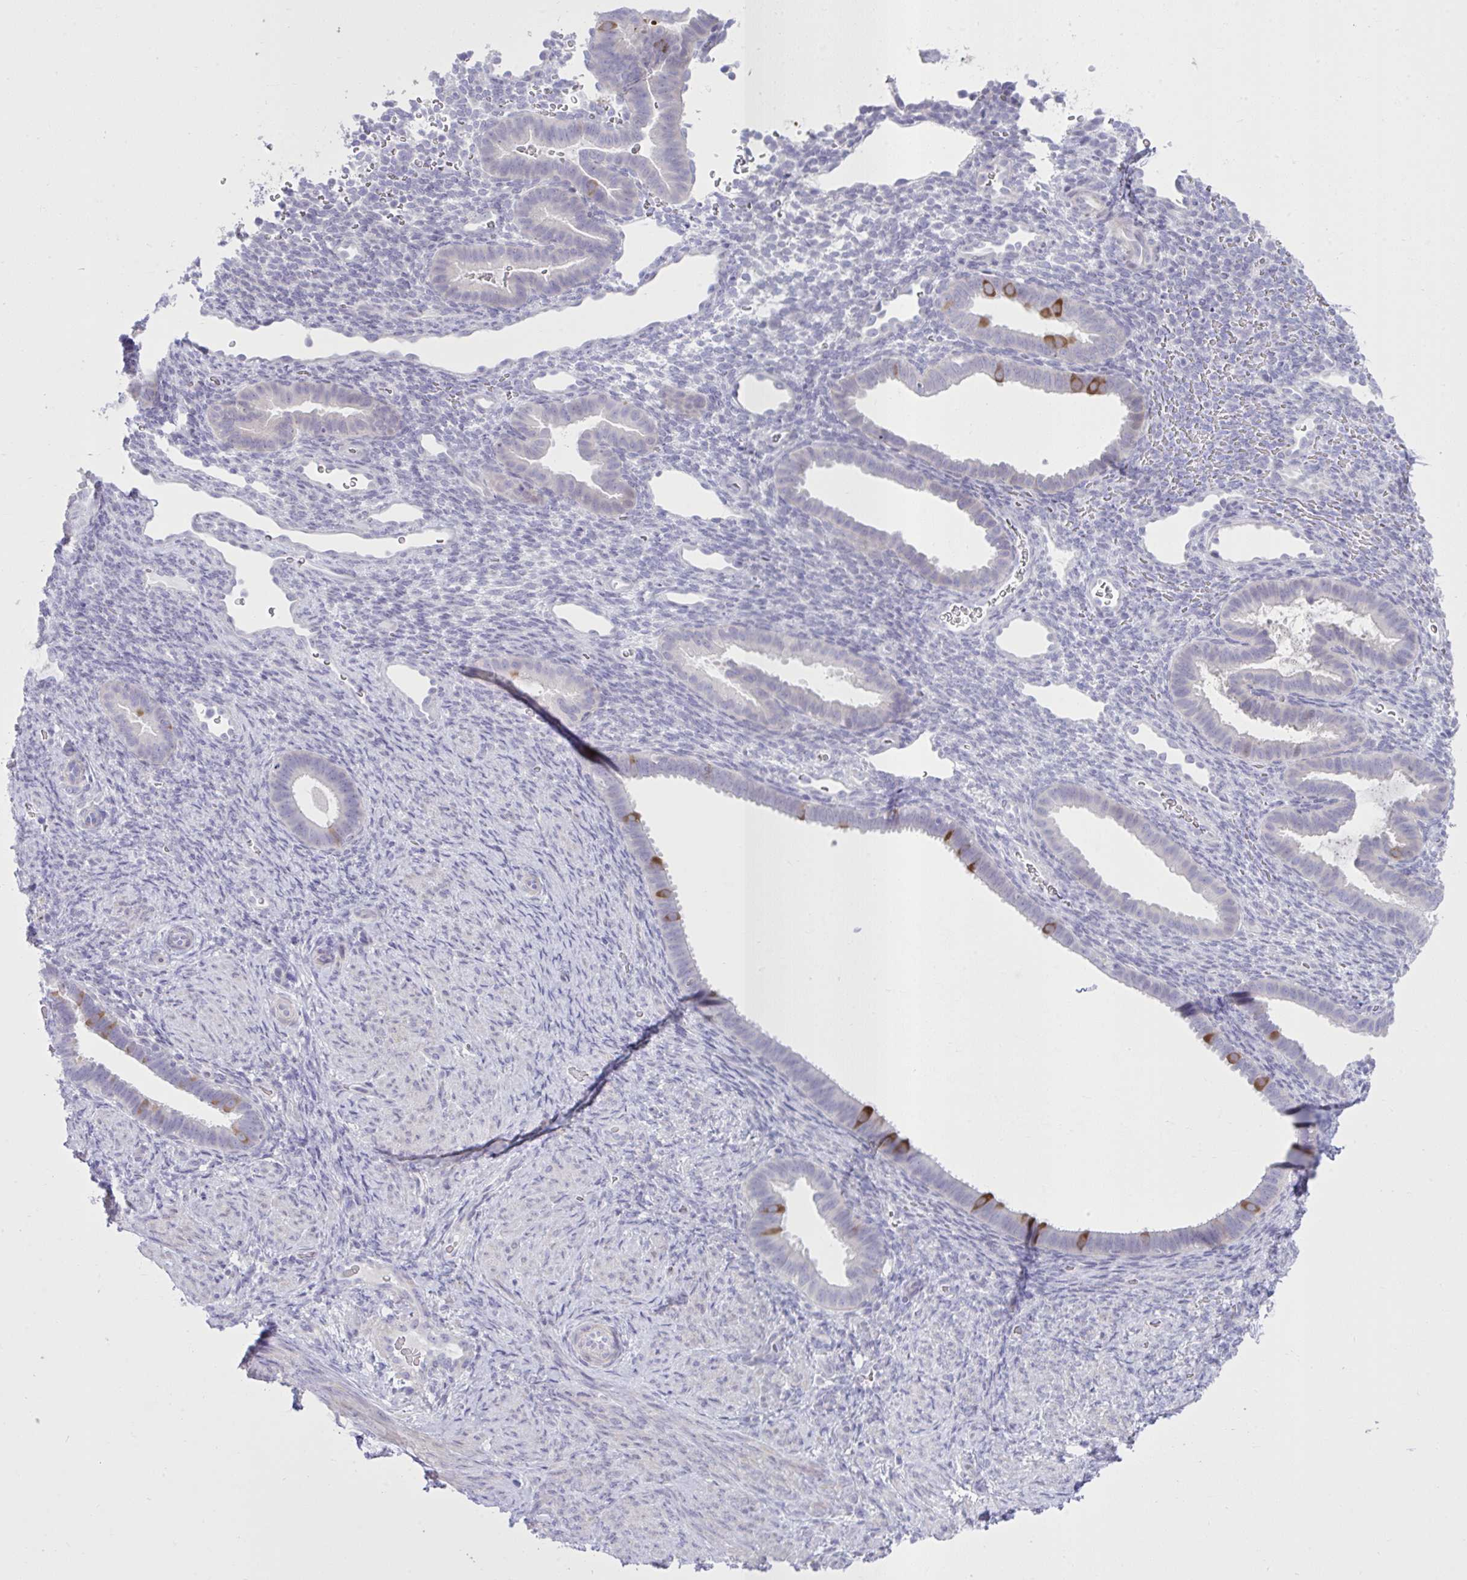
{"staining": {"intensity": "negative", "quantity": "none", "location": "none"}, "tissue": "endometrium", "cell_type": "Cells in endometrial stroma", "image_type": "normal", "snomed": [{"axis": "morphology", "description": "Normal tissue, NOS"}, {"axis": "topography", "description": "Endometrium"}], "caption": "IHC image of normal endometrium stained for a protein (brown), which shows no positivity in cells in endometrial stroma. (IHC, brightfield microscopy, high magnification).", "gene": "SPAG1", "patient": {"sex": "female", "age": 34}}